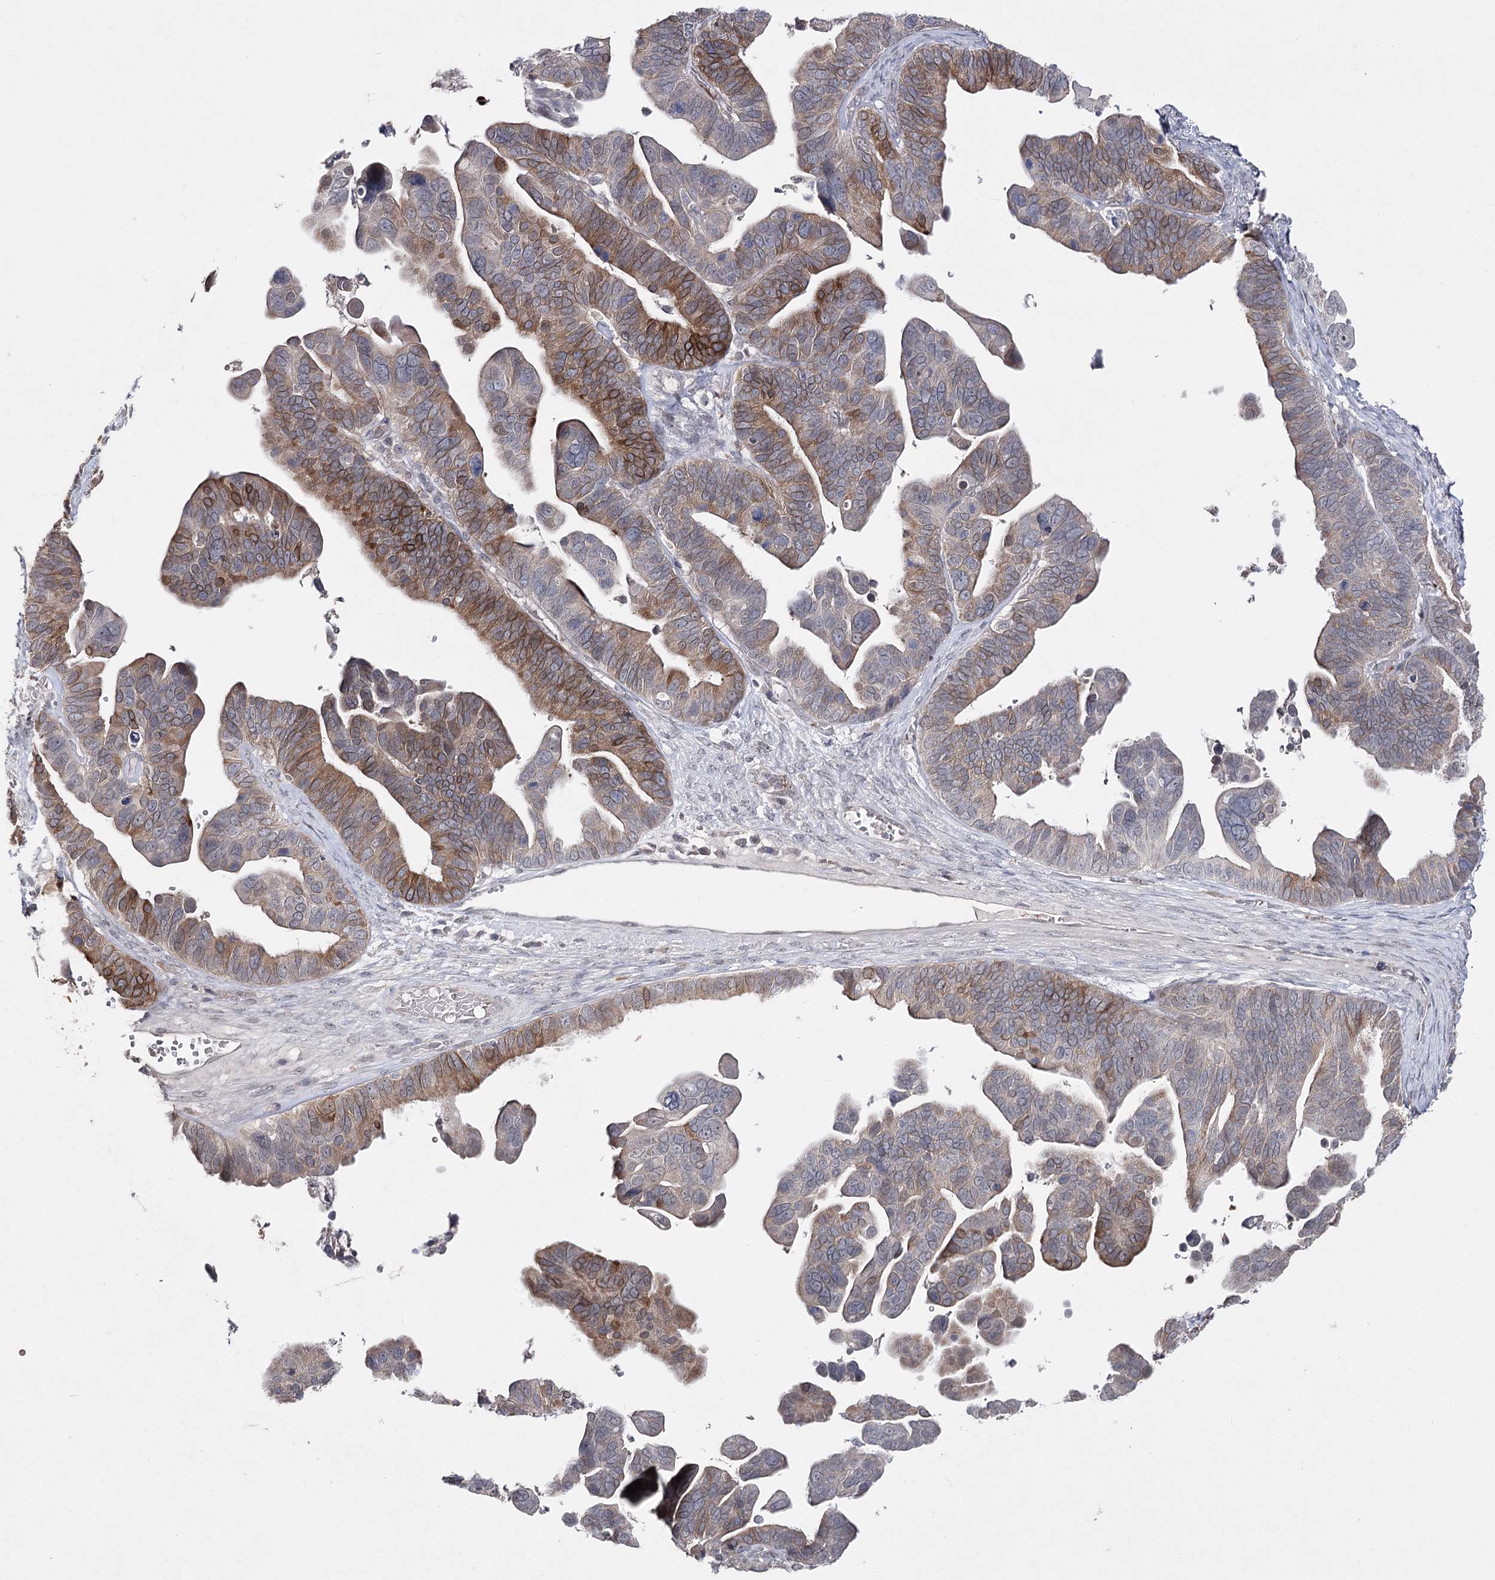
{"staining": {"intensity": "strong", "quantity": "<25%", "location": "cytoplasmic/membranous"}, "tissue": "ovarian cancer", "cell_type": "Tumor cells", "image_type": "cancer", "snomed": [{"axis": "morphology", "description": "Cystadenocarcinoma, serous, NOS"}, {"axis": "topography", "description": "Ovary"}], "caption": "The micrograph demonstrates staining of ovarian cancer, revealing strong cytoplasmic/membranous protein positivity (brown color) within tumor cells.", "gene": "HSD11B2", "patient": {"sex": "female", "age": 56}}